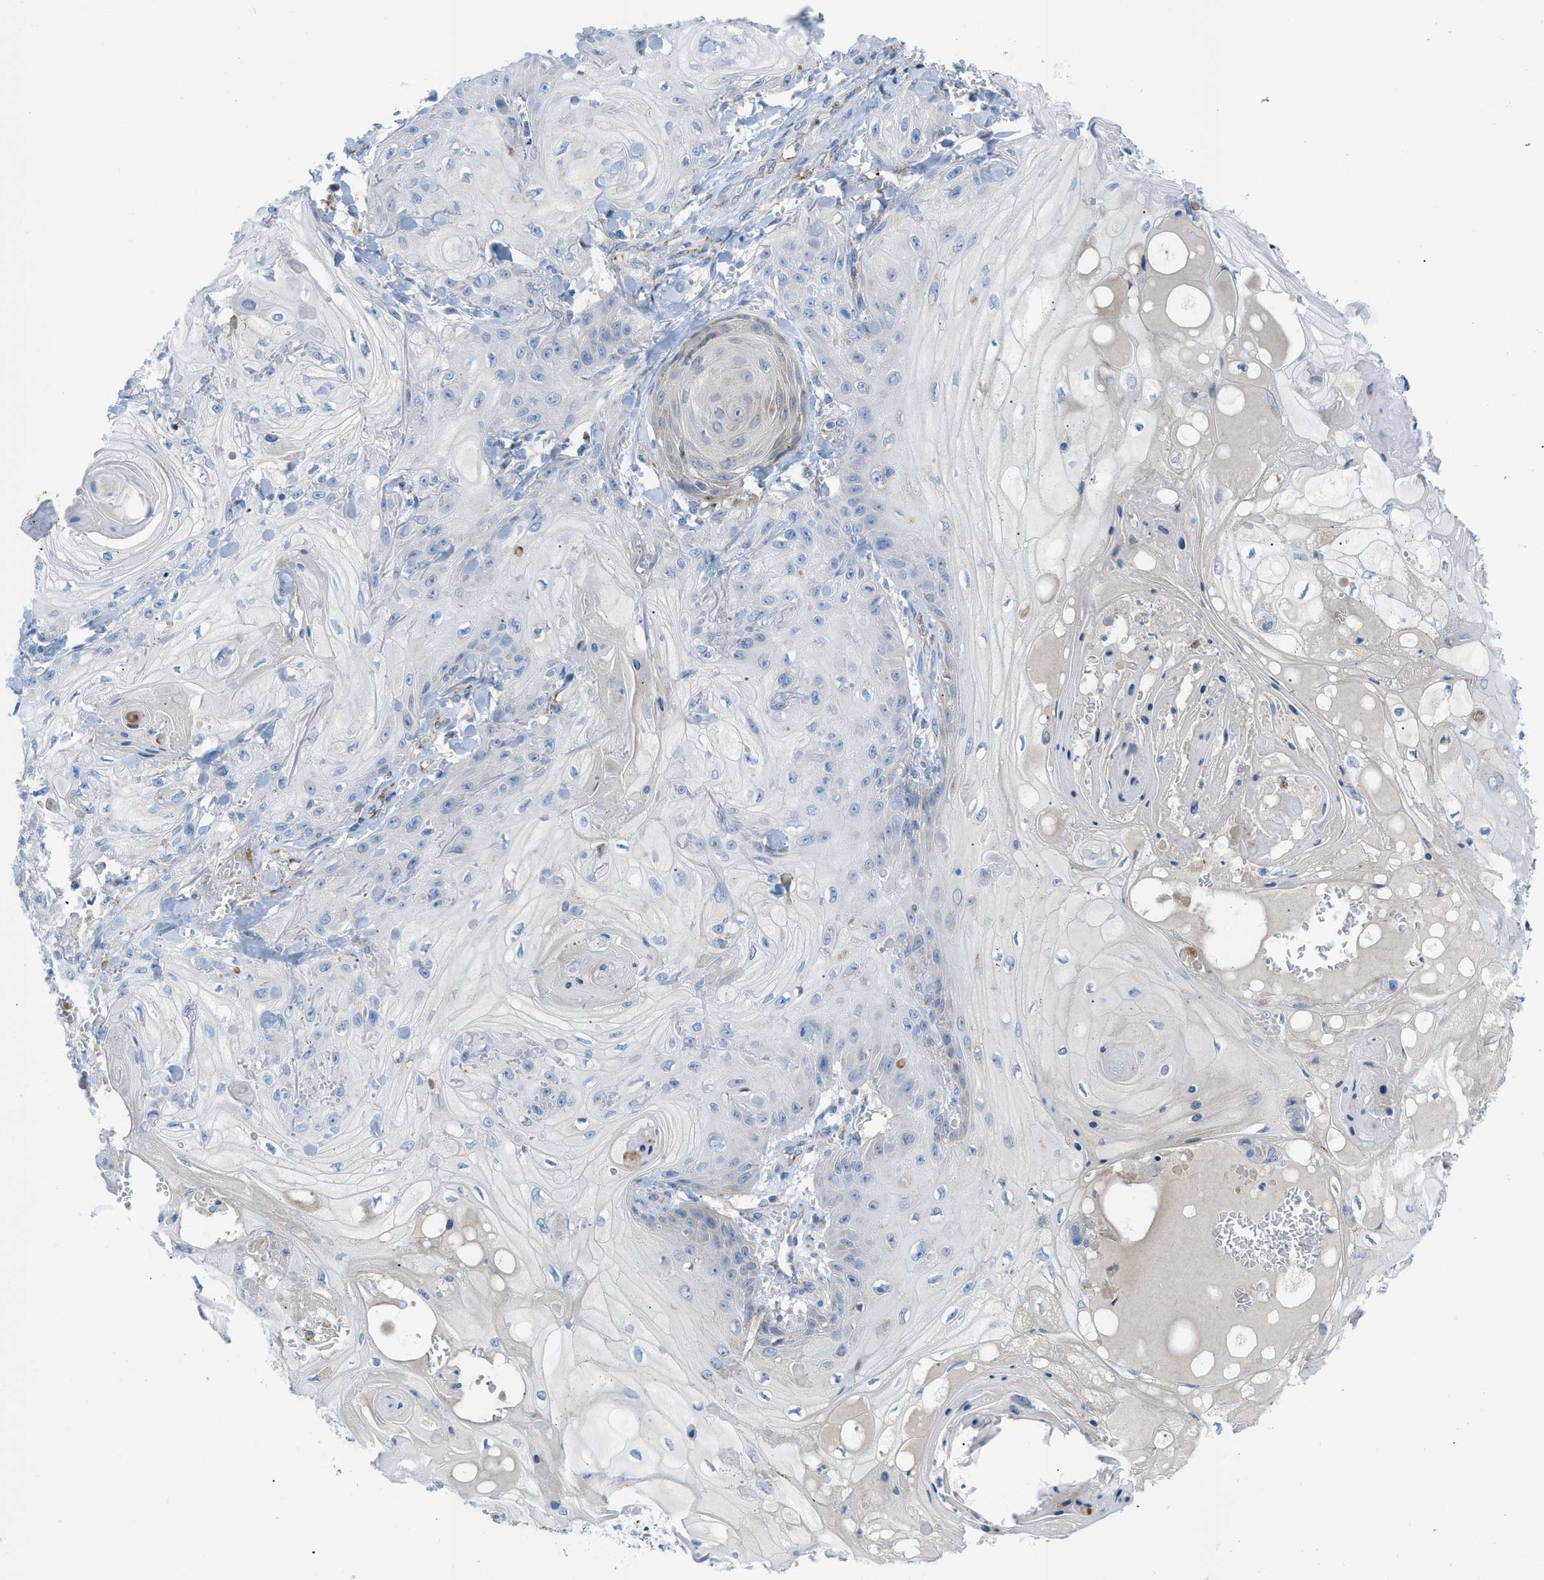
{"staining": {"intensity": "weak", "quantity": "<25%", "location": "cytoplasmic/membranous"}, "tissue": "skin cancer", "cell_type": "Tumor cells", "image_type": "cancer", "snomed": [{"axis": "morphology", "description": "Squamous cell carcinoma, NOS"}, {"axis": "topography", "description": "Skin"}], "caption": "A micrograph of human skin squamous cell carcinoma is negative for staining in tumor cells.", "gene": "RBBP9", "patient": {"sex": "male", "age": 74}}